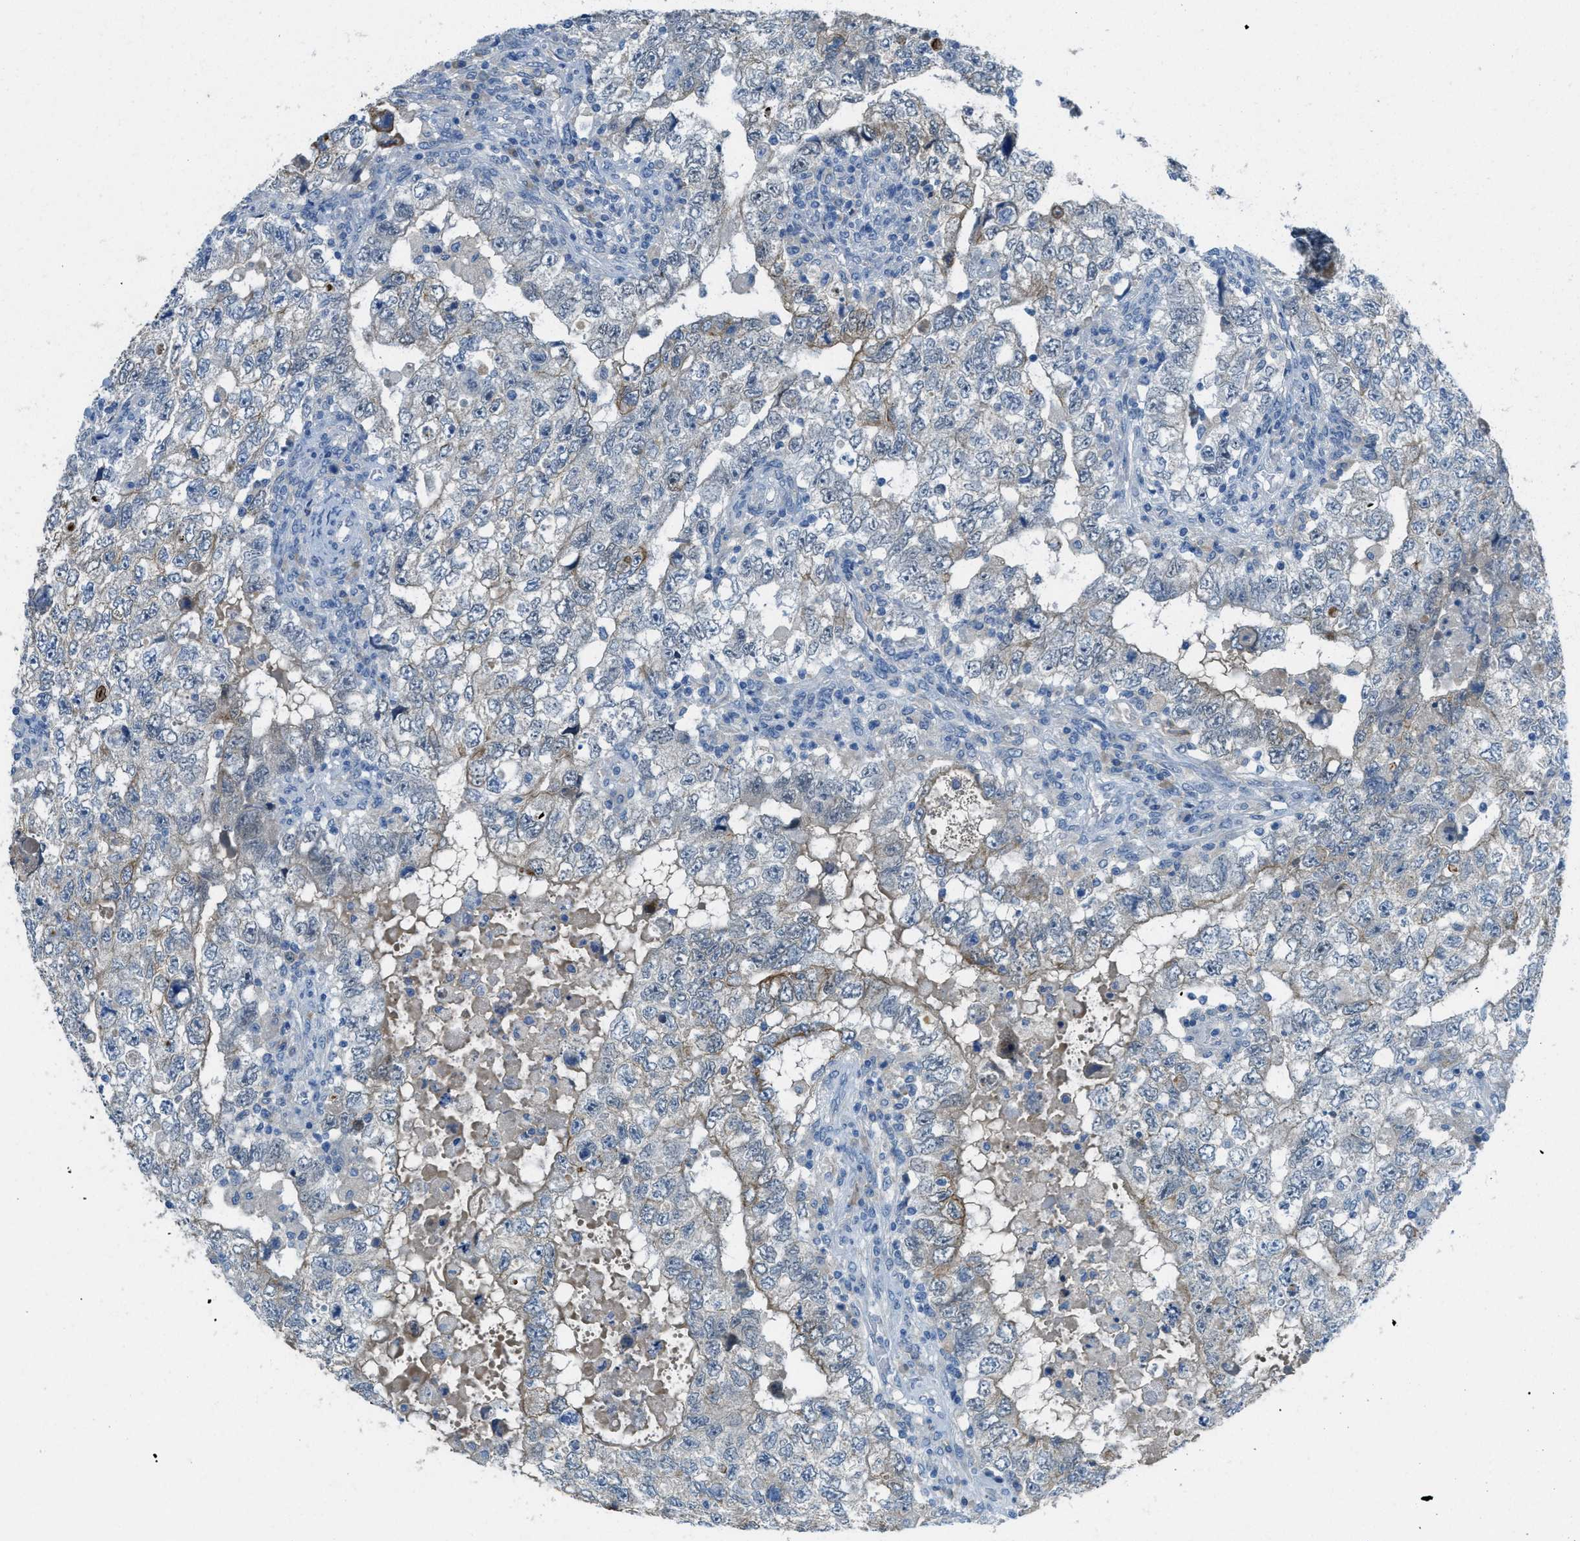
{"staining": {"intensity": "weak", "quantity": "<25%", "location": "cytoplasmic/membranous"}, "tissue": "testis cancer", "cell_type": "Tumor cells", "image_type": "cancer", "snomed": [{"axis": "morphology", "description": "Carcinoma, Embryonal, NOS"}, {"axis": "topography", "description": "Testis"}], "caption": "This is an immunohistochemistry image of testis cancer (embryonal carcinoma). There is no expression in tumor cells.", "gene": "KLHL8", "patient": {"sex": "male", "age": 36}}